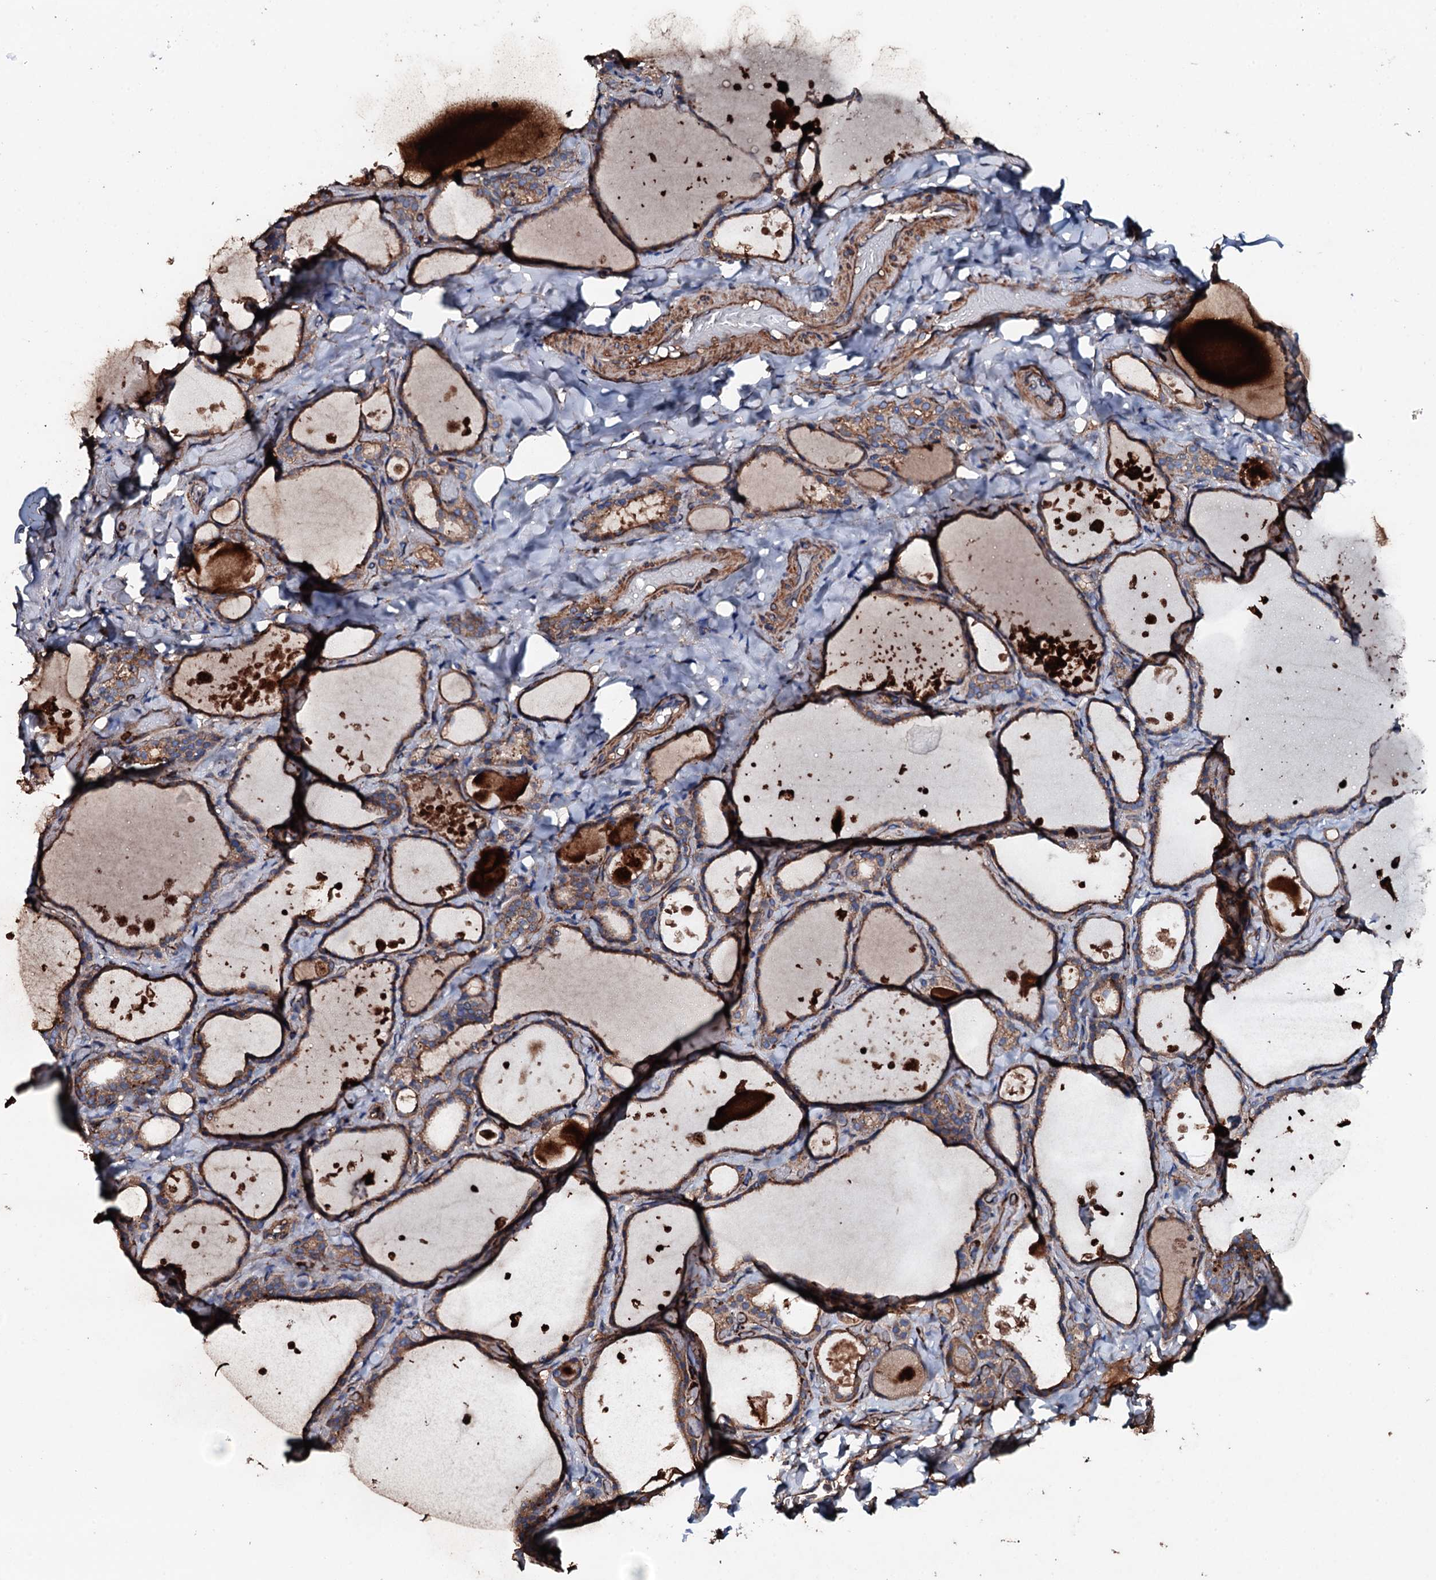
{"staining": {"intensity": "moderate", "quantity": ">75%", "location": "cytoplasmic/membranous"}, "tissue": "thyroid gland", "cell_type": "Glandular cells", "image_type": "normal", "snomed": [{"axis": "morphology", "description": "Normal tissue, NOS"}, {"axis": "topography", "description": "Thyroid gland"}], "caption": "The immunohistochemical stain labels moderate cytoplasmic/membranous expression in glandular cells of normal thyroid gland.", "gene": "NEK1", "patient": {"sex": "female", "age": 44}}